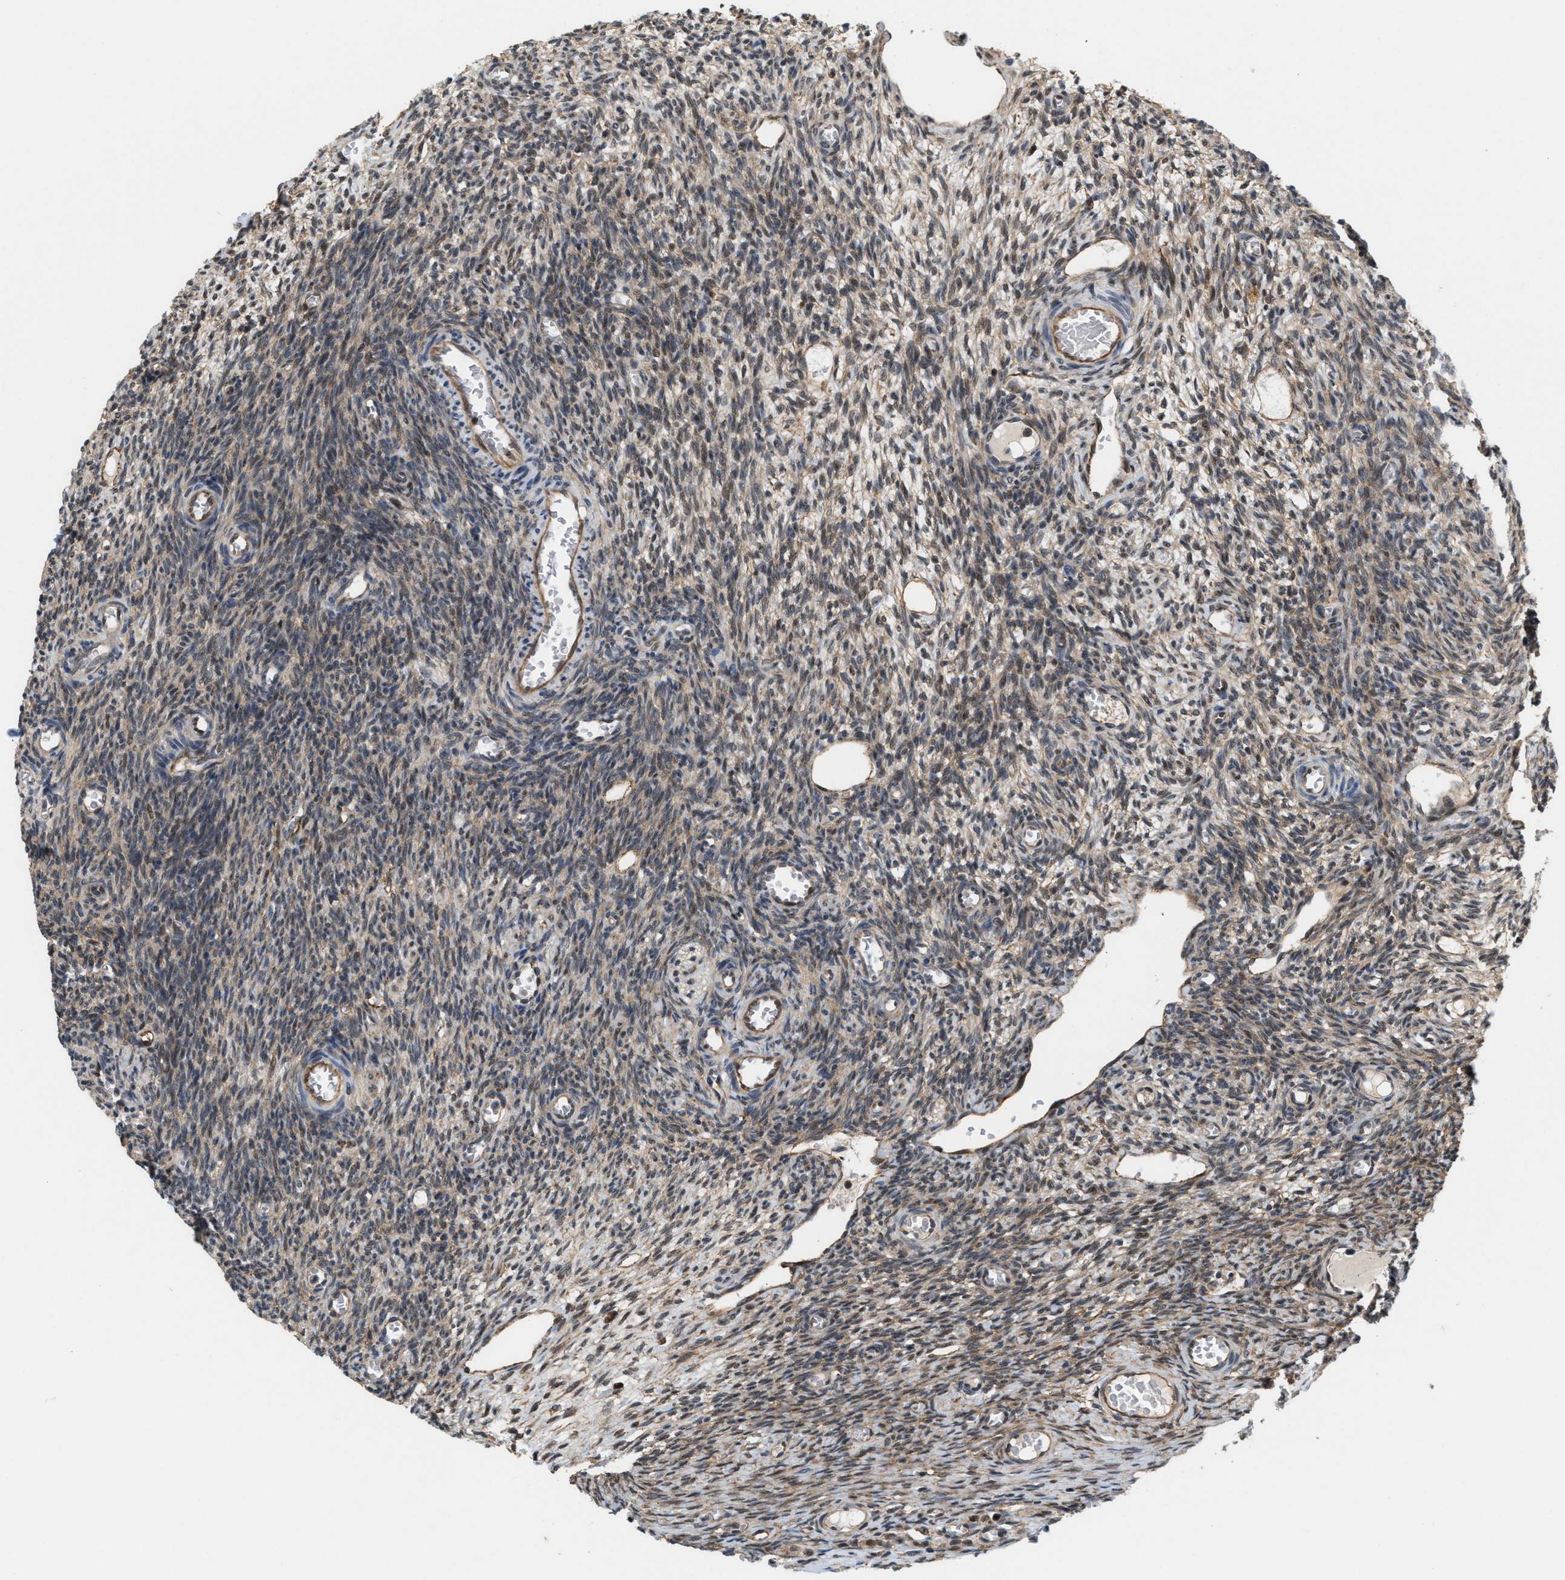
{"staining": {"intensity": "moderate", "quantity": "25%-75%", "location": "cytoplasmic/membranous"}, "tissue": "ovary", "cell_type": "Ovarian stroma cells", "image_type": "normal", "snomed": [{"axis": "morphology", "description": "Normal tissue, NOS"}, {"axis": "topography", "description": "Ovary"}], "caption": "This micrograph exhibits unremarkable ovary stained with immunohistochemistry (IHC) to label a protein in brown. The cytoplasmic/membranous of ovarian stroma cells show moderate positivity for the protein. Nuclei are counter-stained blue.", "gene": "MFSD6", "patient": {"sex": "female", "age": 27}}